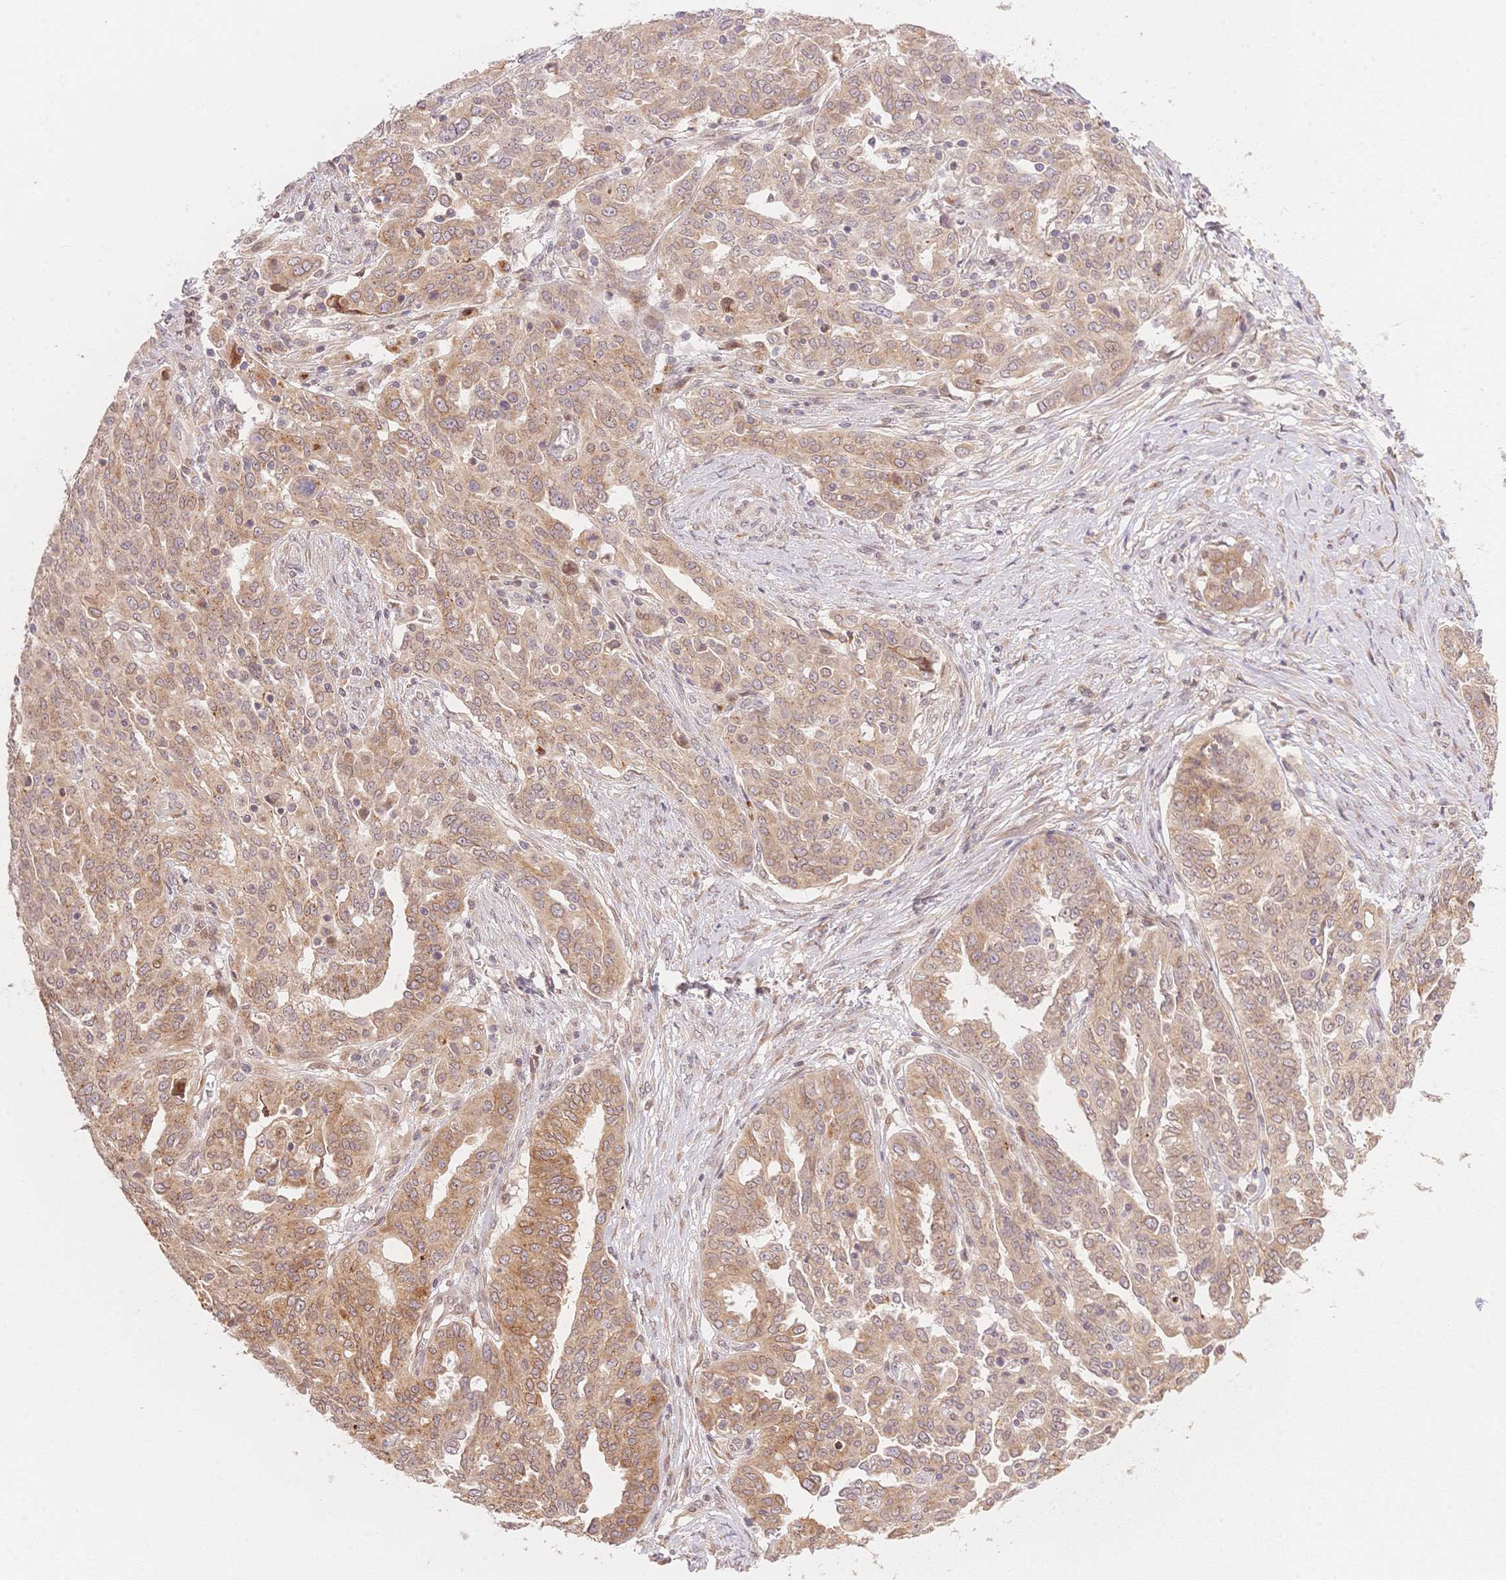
{"staining": {"intensity": "weak", "quantity": ">75%", "location": "cytoplasmic/membranous,nuclear"}, "tissue": "ovarian cancer", "cell_type": "Tumor cells", "image_type": "cancer", "snomed": [{"axis": "morphology", "description": "Cystadenocarcinoma, serous, NOS"}, {"axis": "topography", "description": "Ovary"}], "caption": "Tumor cells demonstrate weak cytoplasmic/membranous and nuclear positivity in approximately >75% of cells in ovarian cancer (serous cystadenocarcinoma). Immunohistochemistry (ihc) stains the protein of interest in brown and the nuclei are stained blue.", "gene": "STK39", "patient": {"sex": "female", "age": 67}}